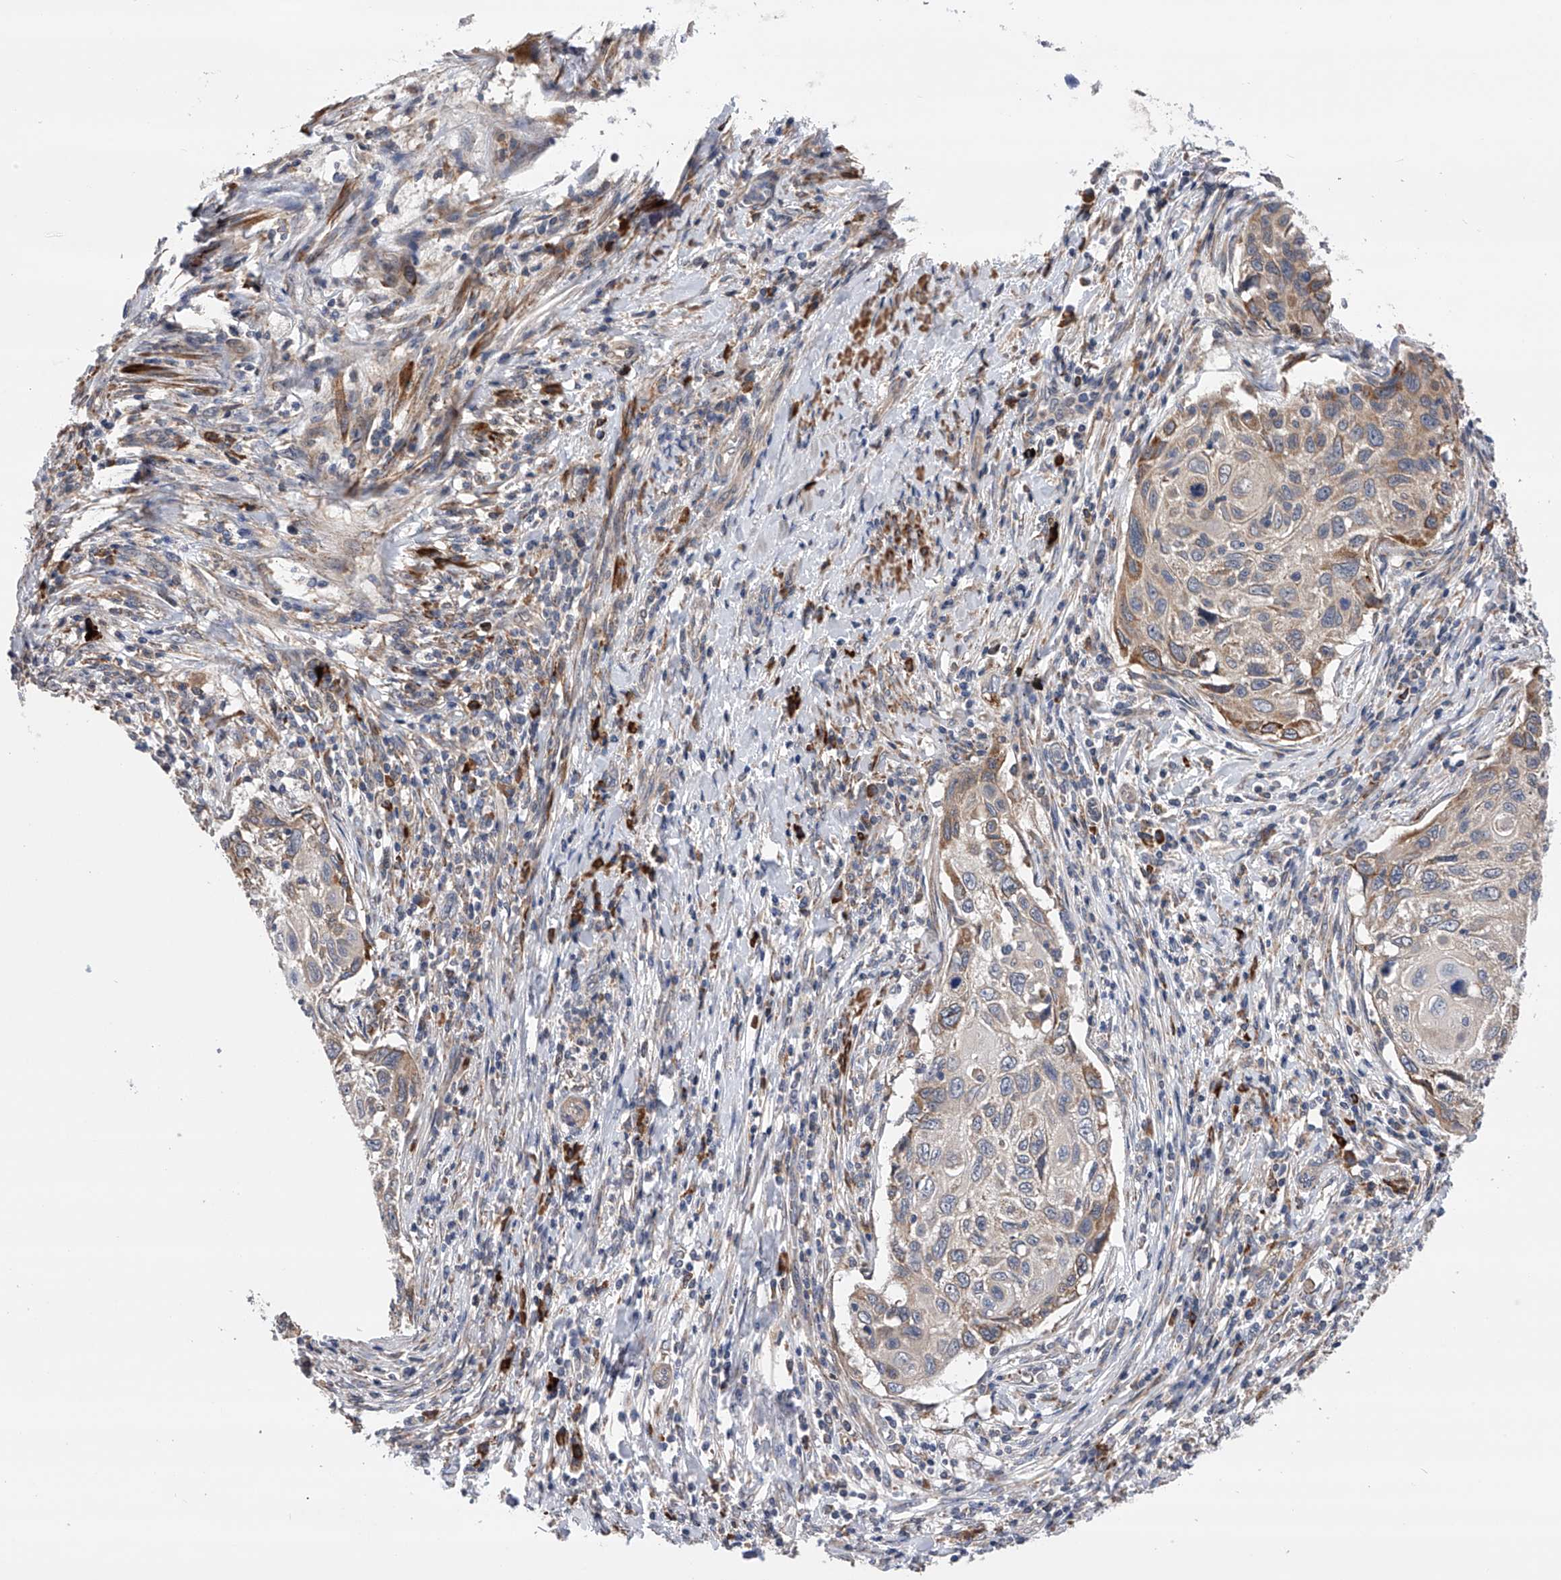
{"staining": {"intensity": "moderate", "quantity": "<25%", "location": "cytoplasmic/membranous"}, "tissue": "cervical cancer", "cell_type": "Tumor cells", "image_type": "cancer", "snomed": [{"axis": "morphology", "description": "Squamous cell carcinoma, NOS"}, {"axis": "topography", "description": "Cervix"}], "caption": "Immunohistochemical staining of human cervical squamous cell carcinoma exhibits moderate cytoplasmic/membranous protein positivity in approximately <25% of tumor cells.", "gene": "SPOCK1", "patient": {"sex": "female", "age": 70}}